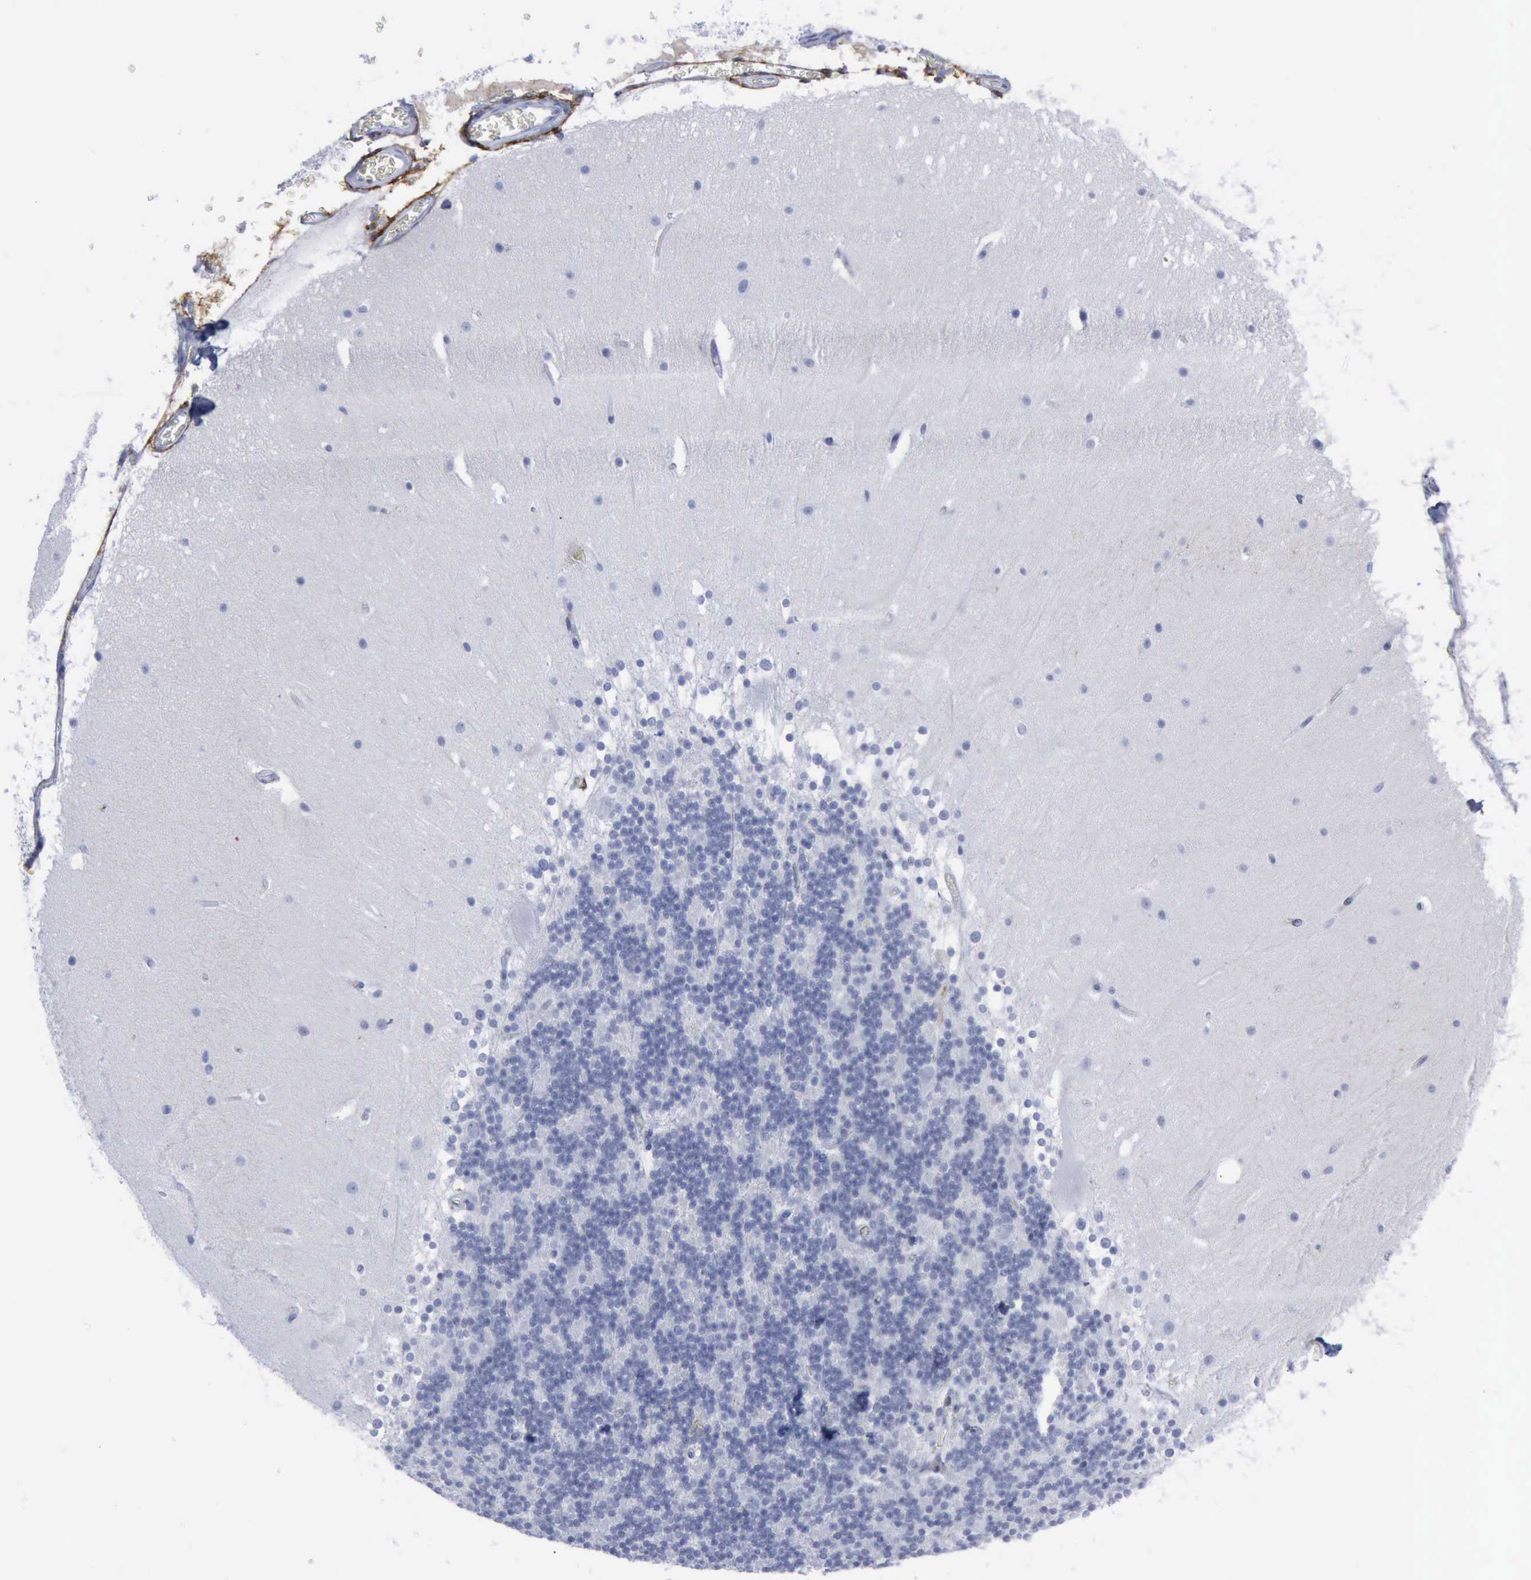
{"staining": {"intensity": "negative", "quantity": "none", "location": "none"}, "tissue": "cerebellum", "cell_type": "Cells in granular layer", "image_type": "normal", "snomed": [{"axis": "morphology", "description": "Normal tissue, NOS"}, {"axis": "topography", "description": "Cerebellum"}], "caption": "This is an immunohistochemistry (IHC) image of unremarkable cerebellum. There is no positivity in cells in granular layer.", "gene": "NGFR", "patient": {"sex": "female", "age": 19}}